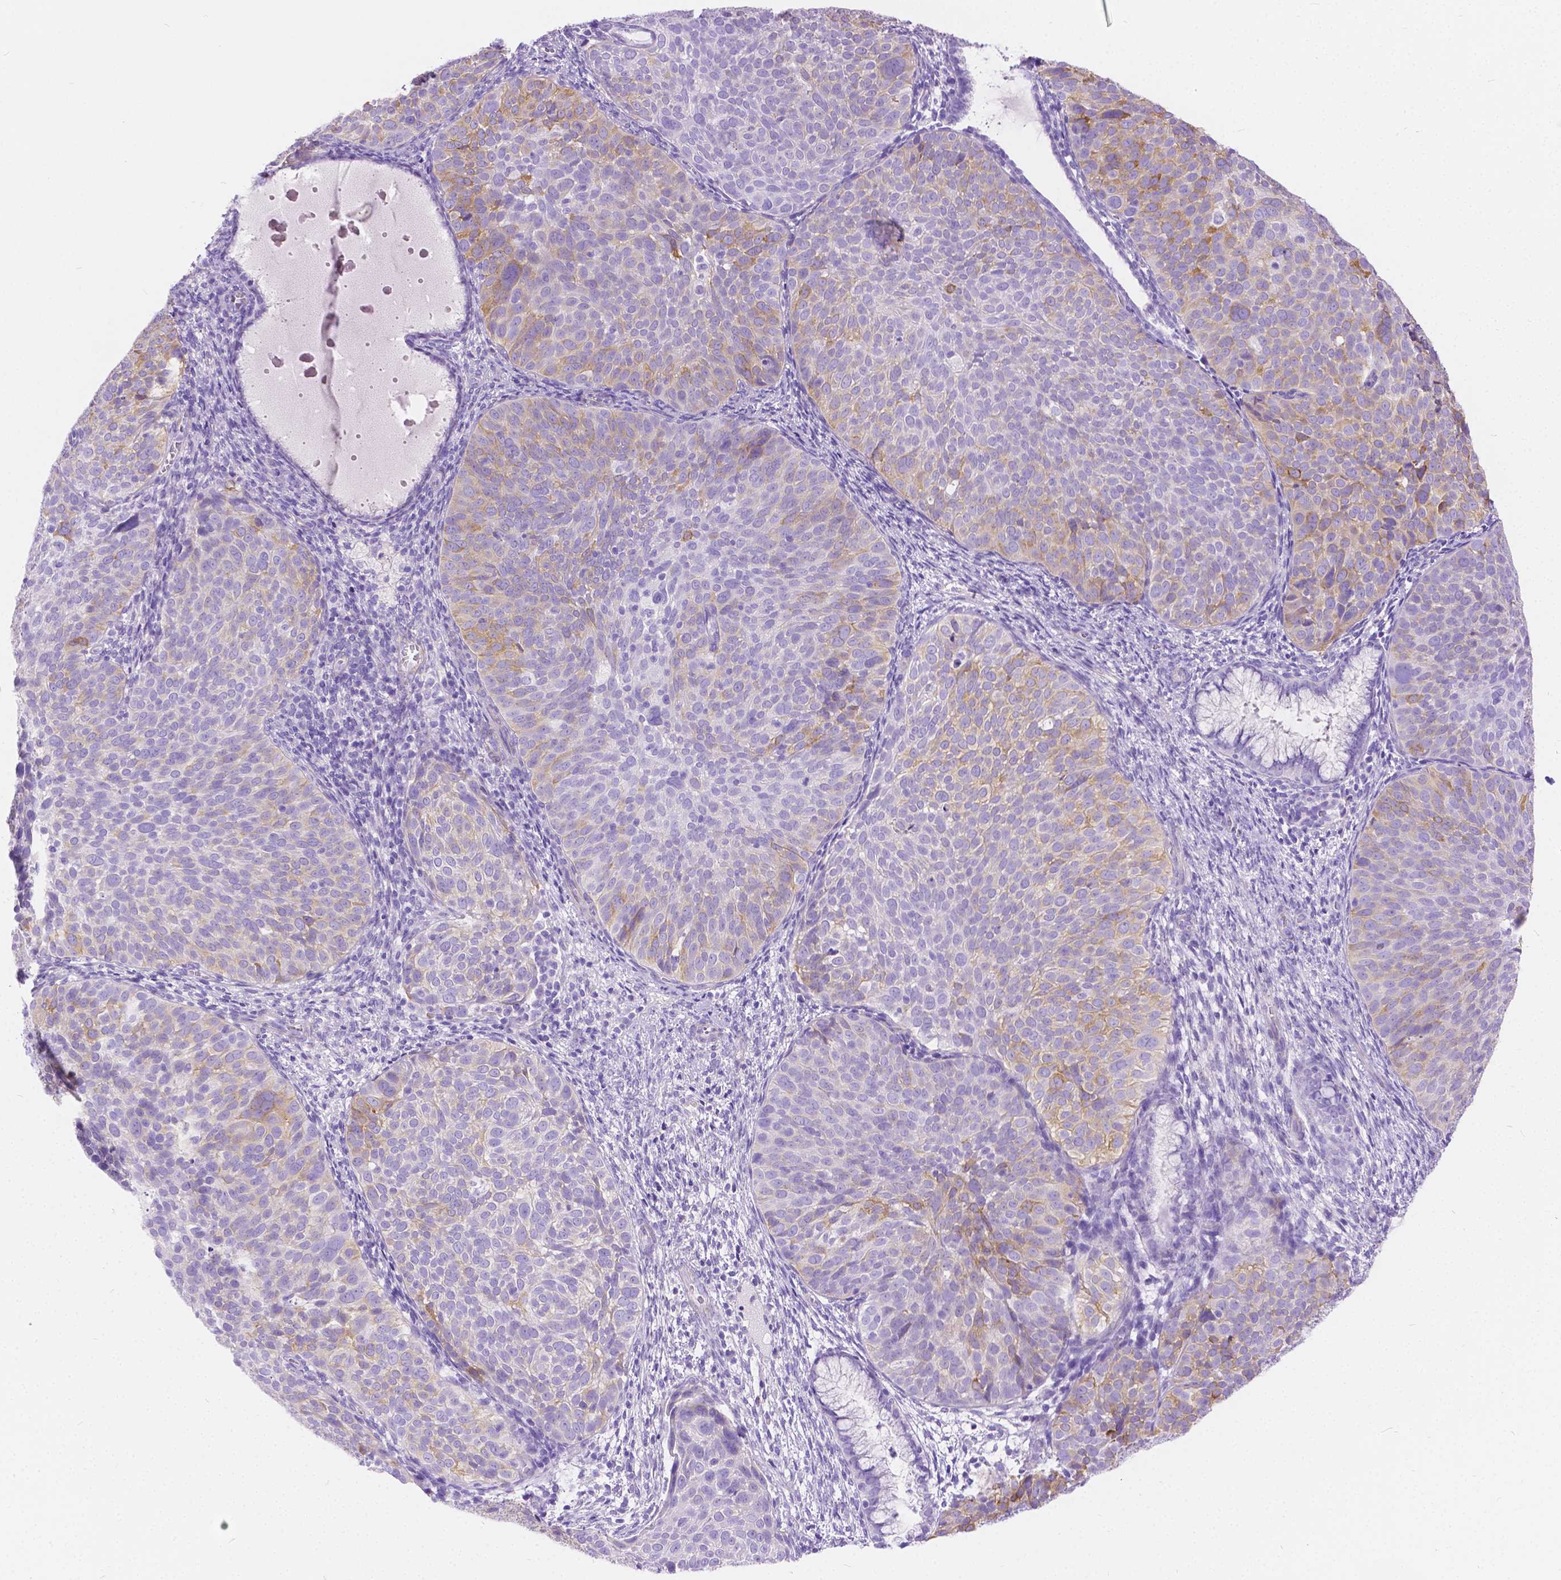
{"staining": {"intensity": "weak", "quantity": "<25%", "location": "cytoplasmic/membranous"}, "tissue": "cervical cancer", "cell_type": "Tumor cells", "image_type": "cancer", "snomed": [{"axis": "morphology", "description": "Squamous cell carcinoma, NOS"}, {"axis": "topography", "description": "Cervix"}], "caption": "Tumor cells show no significant staining in squamous cell carcinoma (cervical).", "gene": "CHRM1", "patient": {"sex": "female", "age": 39}}